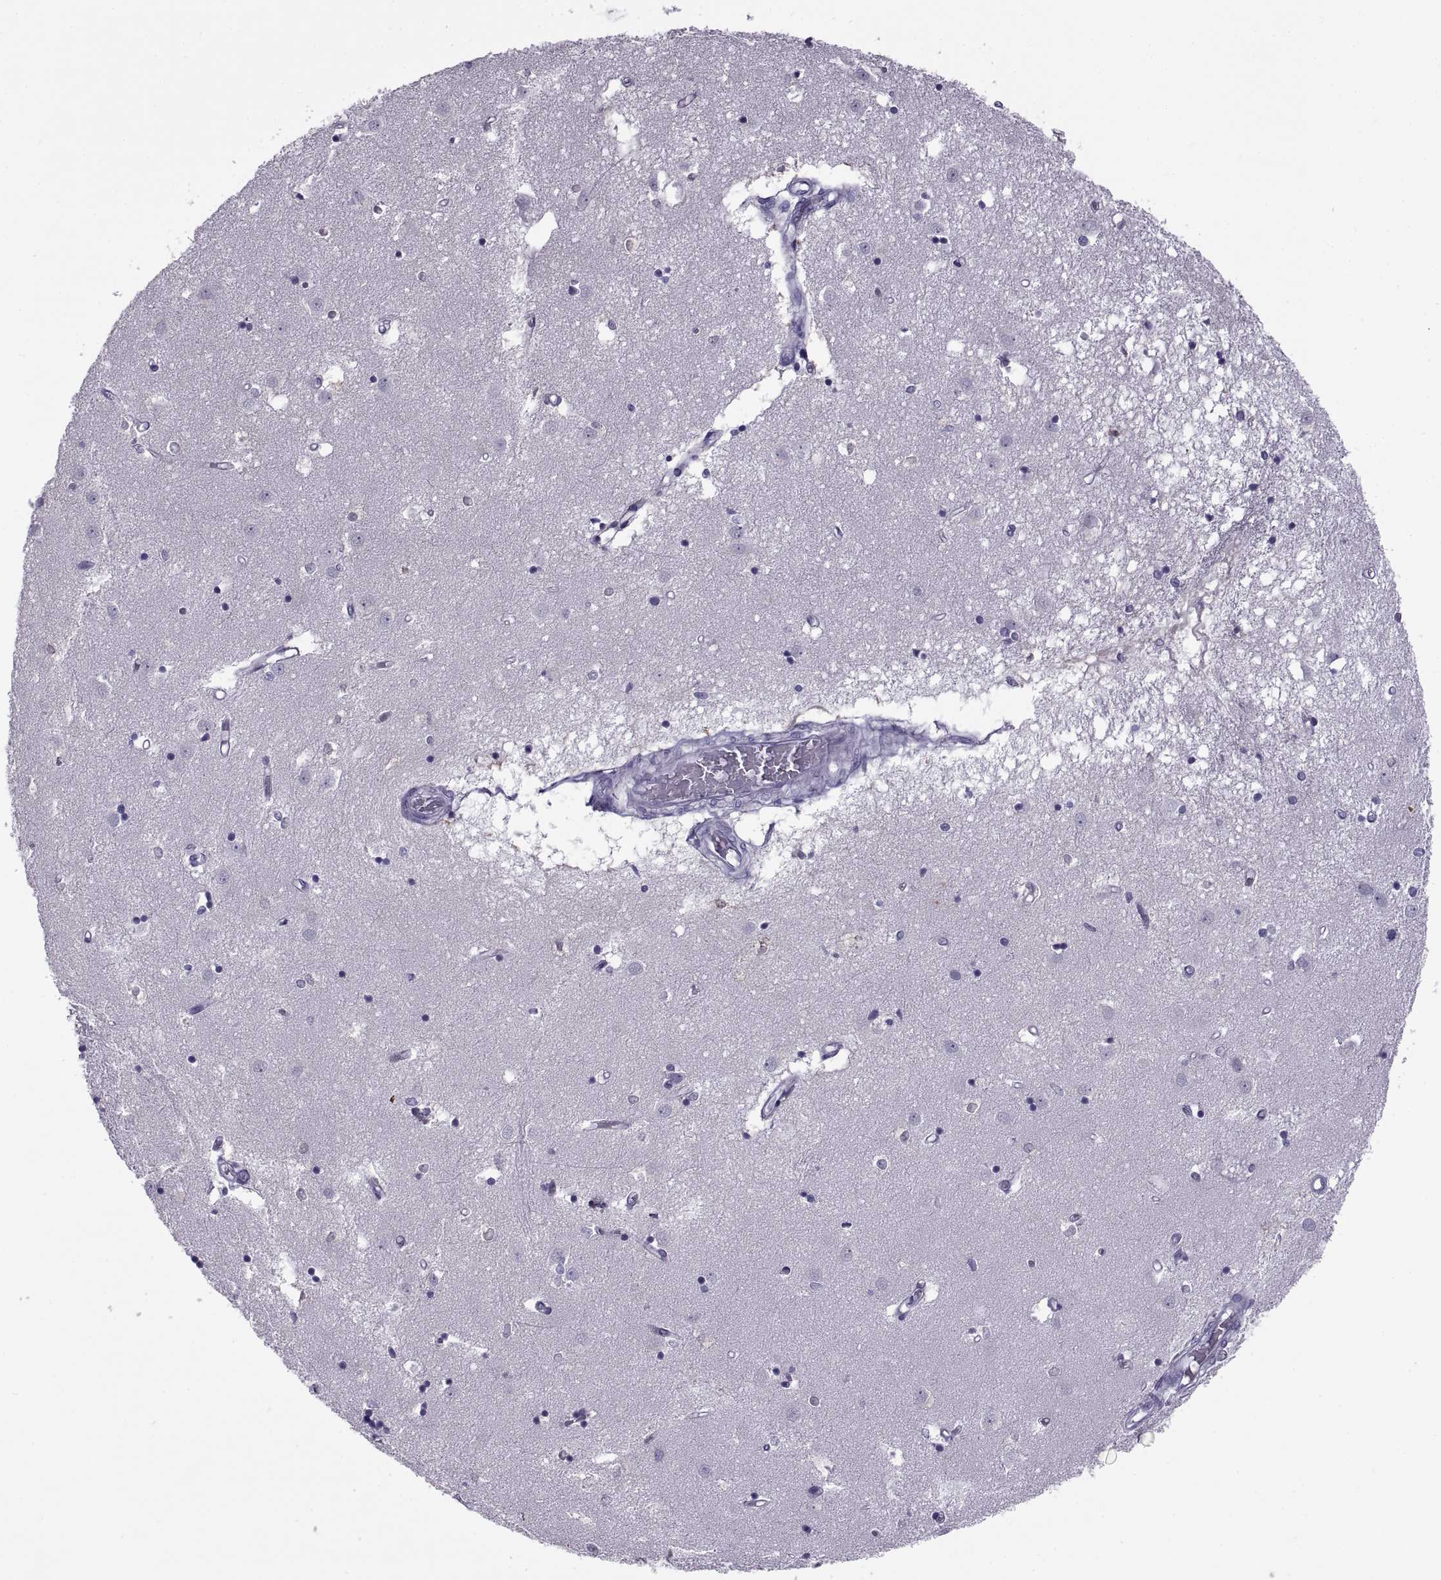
{"staining": {"intensity": "weak", "quantity": "<25%", "location": "cytoplasmic/membranous"}, "tissue": "caudate", "cell_type": "Glial cells", "image_type": "normal", "snomed": [{"axis": "morphology", "description": "Normal tissue, NOS"}, {"axis": "topography", "description": "Lateral ventricle wall"}], "caption": "Immunohistochemistry micrograph of benign caudate: human caudate stained with DAB (3,3'-diaminobenzidine) shows no significant protein staining in glial cells. (DAB (3,3'-diaminobenzidine) immunohistochemistry, high magnification).", "gene": "RLBP1", "patient": {"sex": "male", "age": 54}}